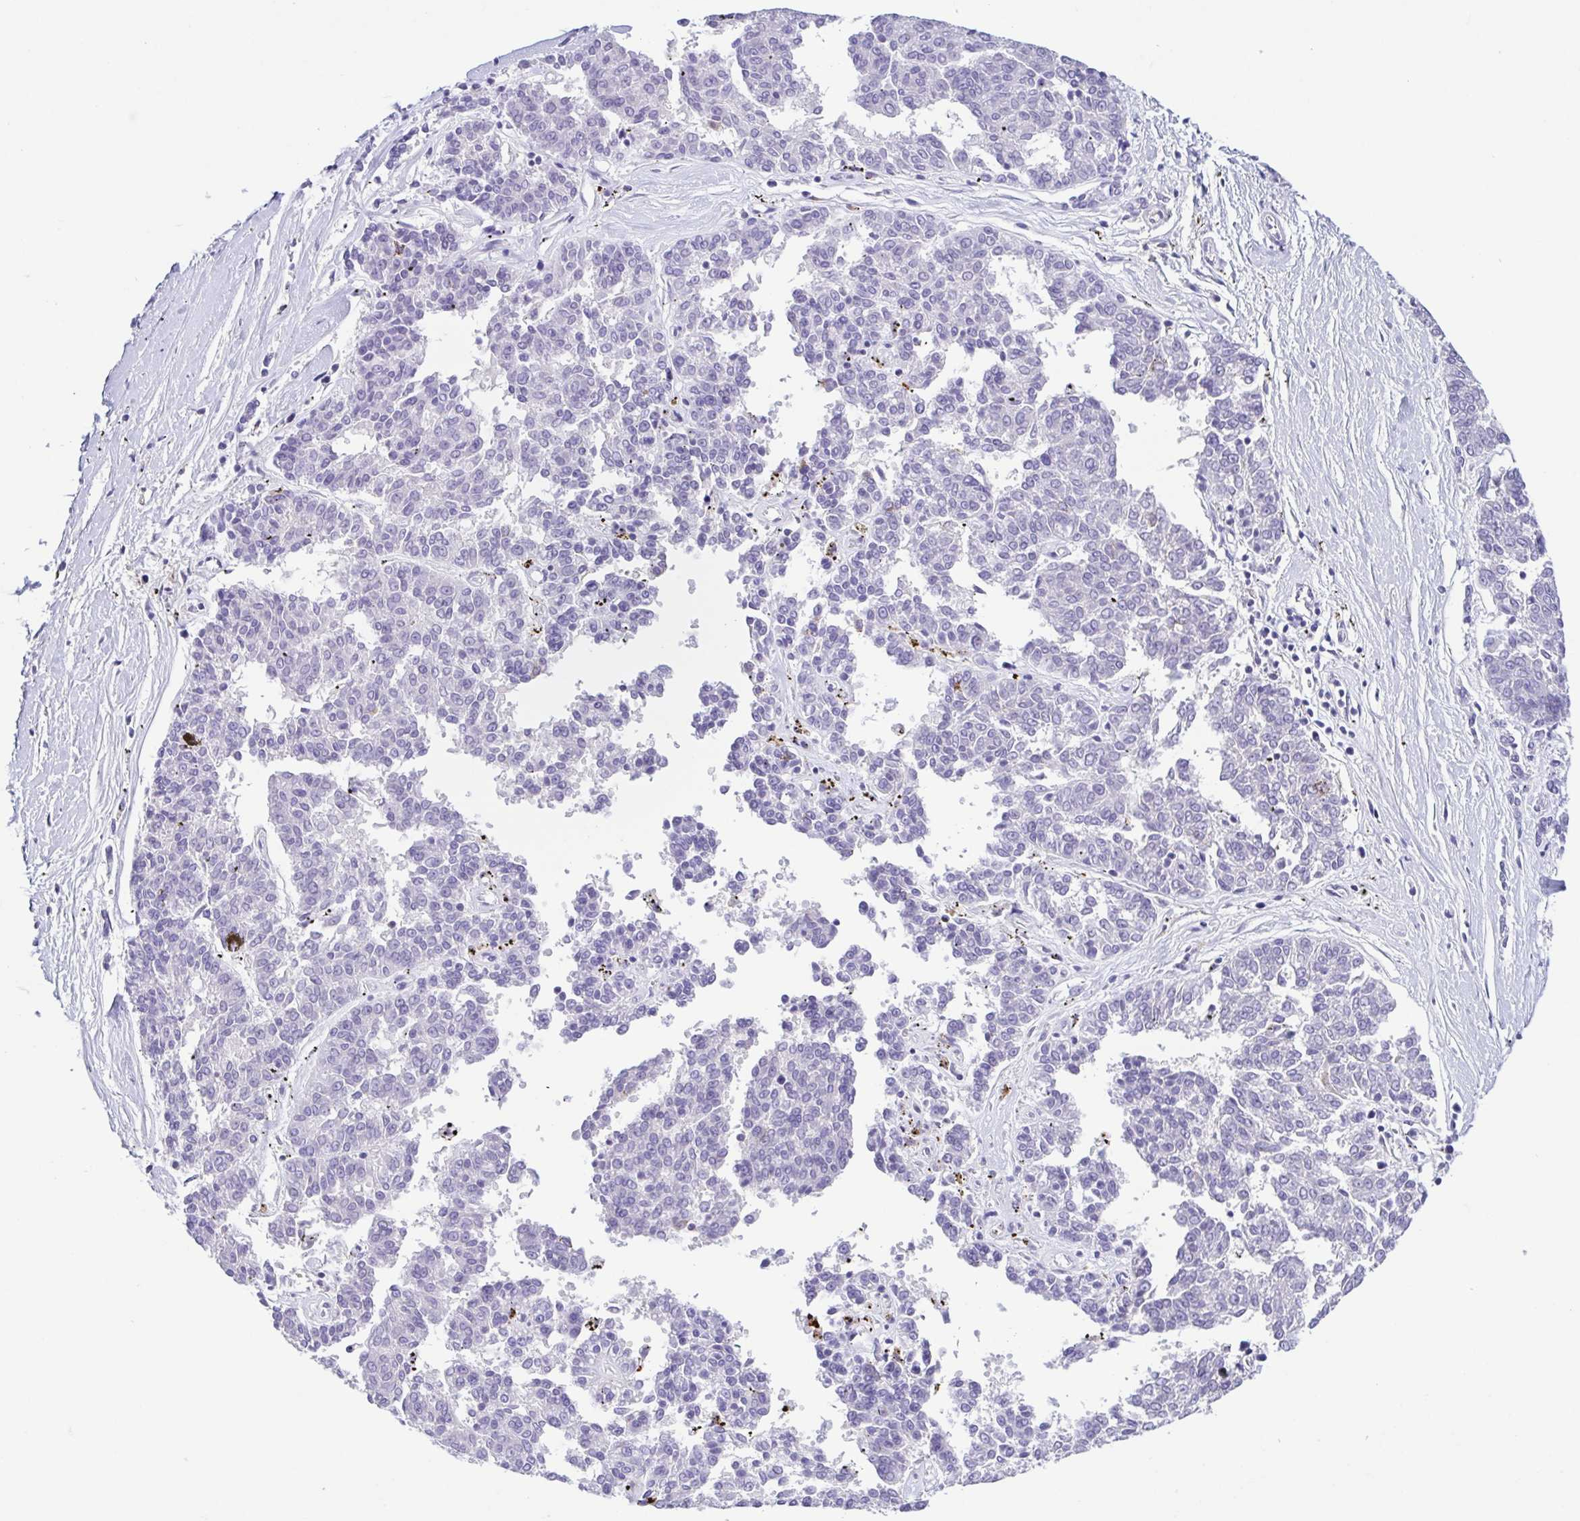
{"staining": {"intensity": "negative", "quantity": "none", "location": "none"}, "tissue": "melanoma", "cell_type": "Tumor cells", "image_type": "cancer", "snomed": [{"axis": "morphology", "description": "Malignant melanoma, NOS"}, {"axis": "topography", "description": "Skin"}], "caption": "Tumor cells show no significant protein staining in melanoma.", "gene": "PGLYRP1", "patient": {"sex": "female", "age": 72}}